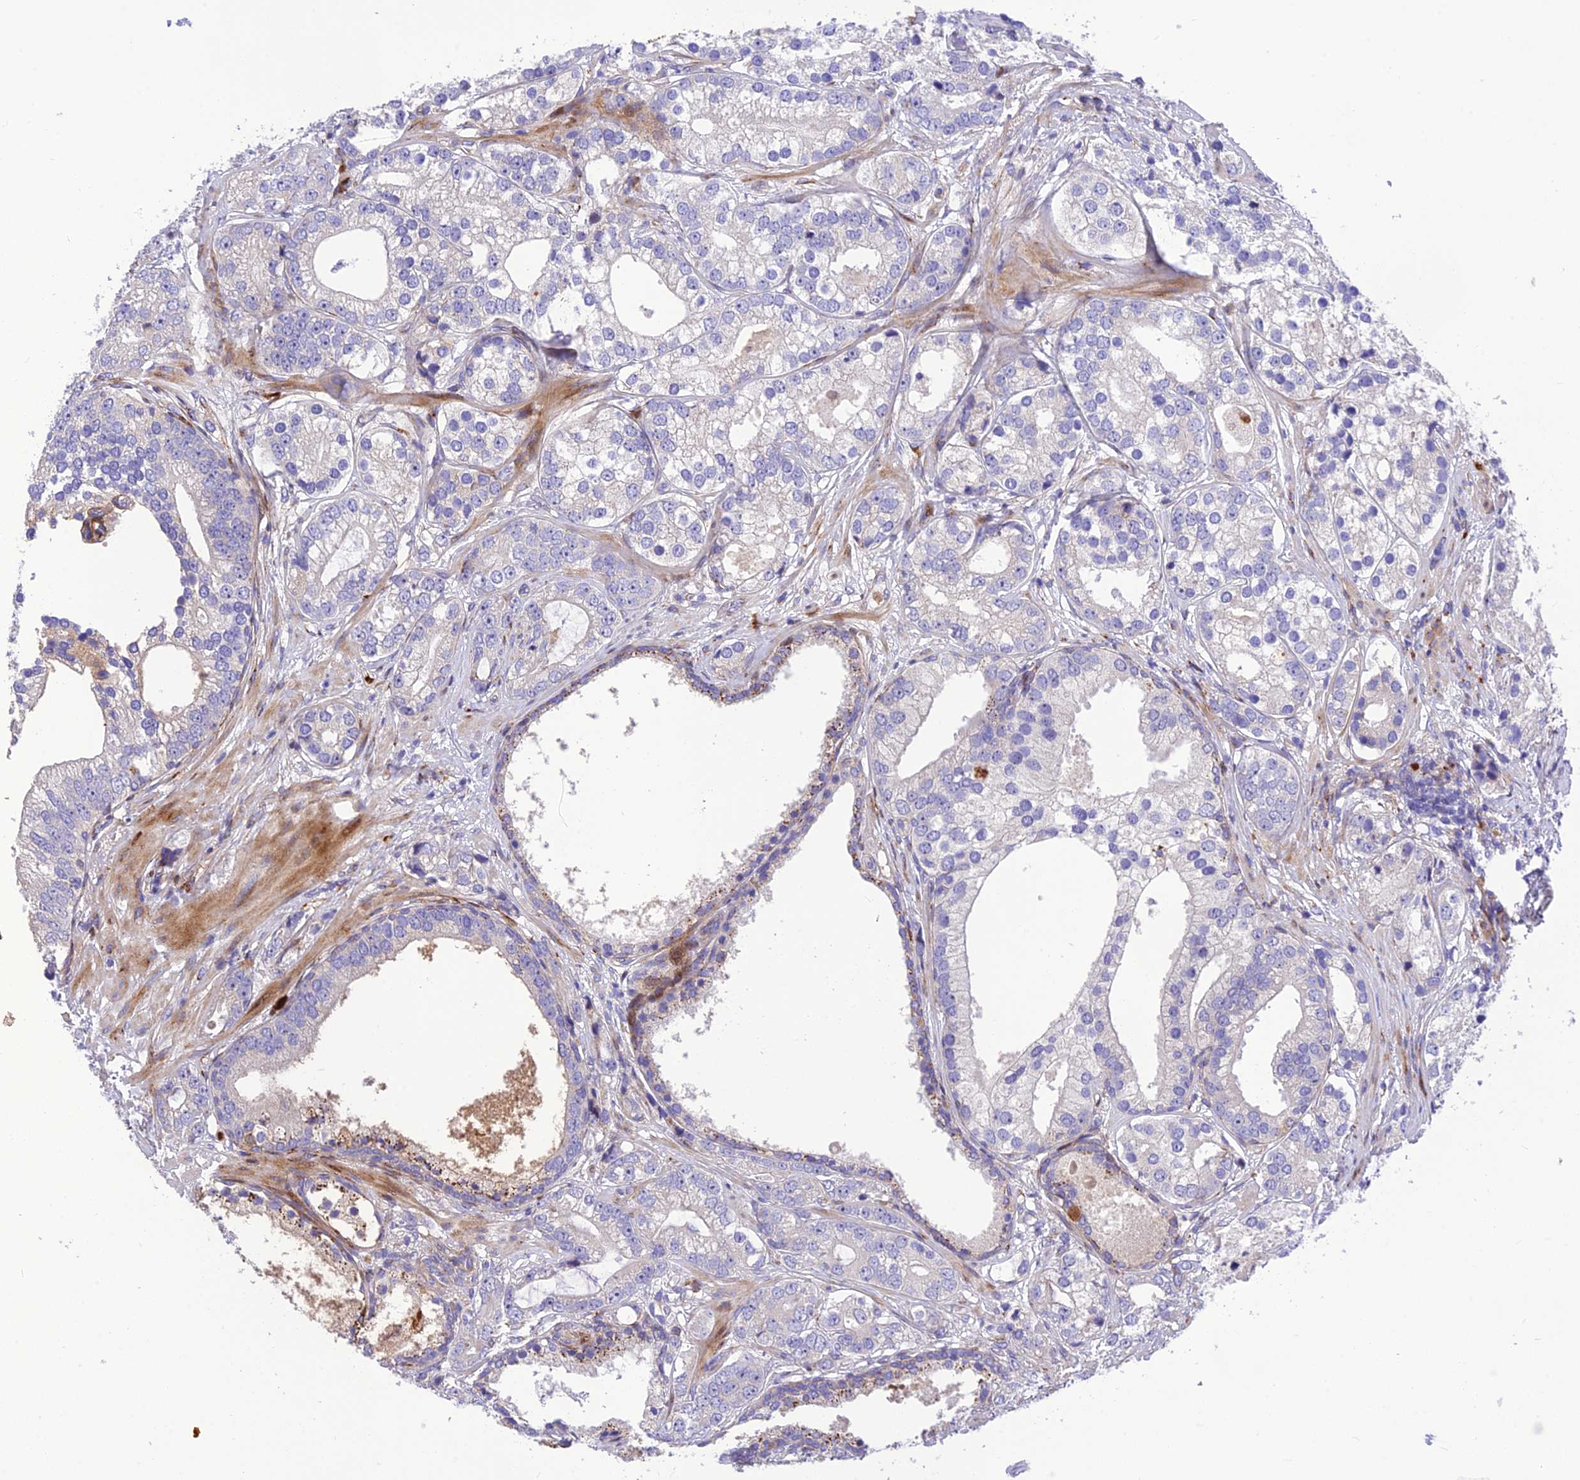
{"staining": {"intensity": "negative", "quantity": "none", "location": "none"}, "tissue": "prostate cancer", "cell_type": "Tumor cells", "image_type": "cancer", "snomed": [{"axis": "morphology", "description": "Adenocarcinoma, High grade"}, {"axis": "topography", "description": "Prostate"}], "caption": "Immunohistochemistry of prostate cancer displays no positivity in tumor cells.", "gene": "CPSF4L", "patient": {"sex": "male", "age": 75}}